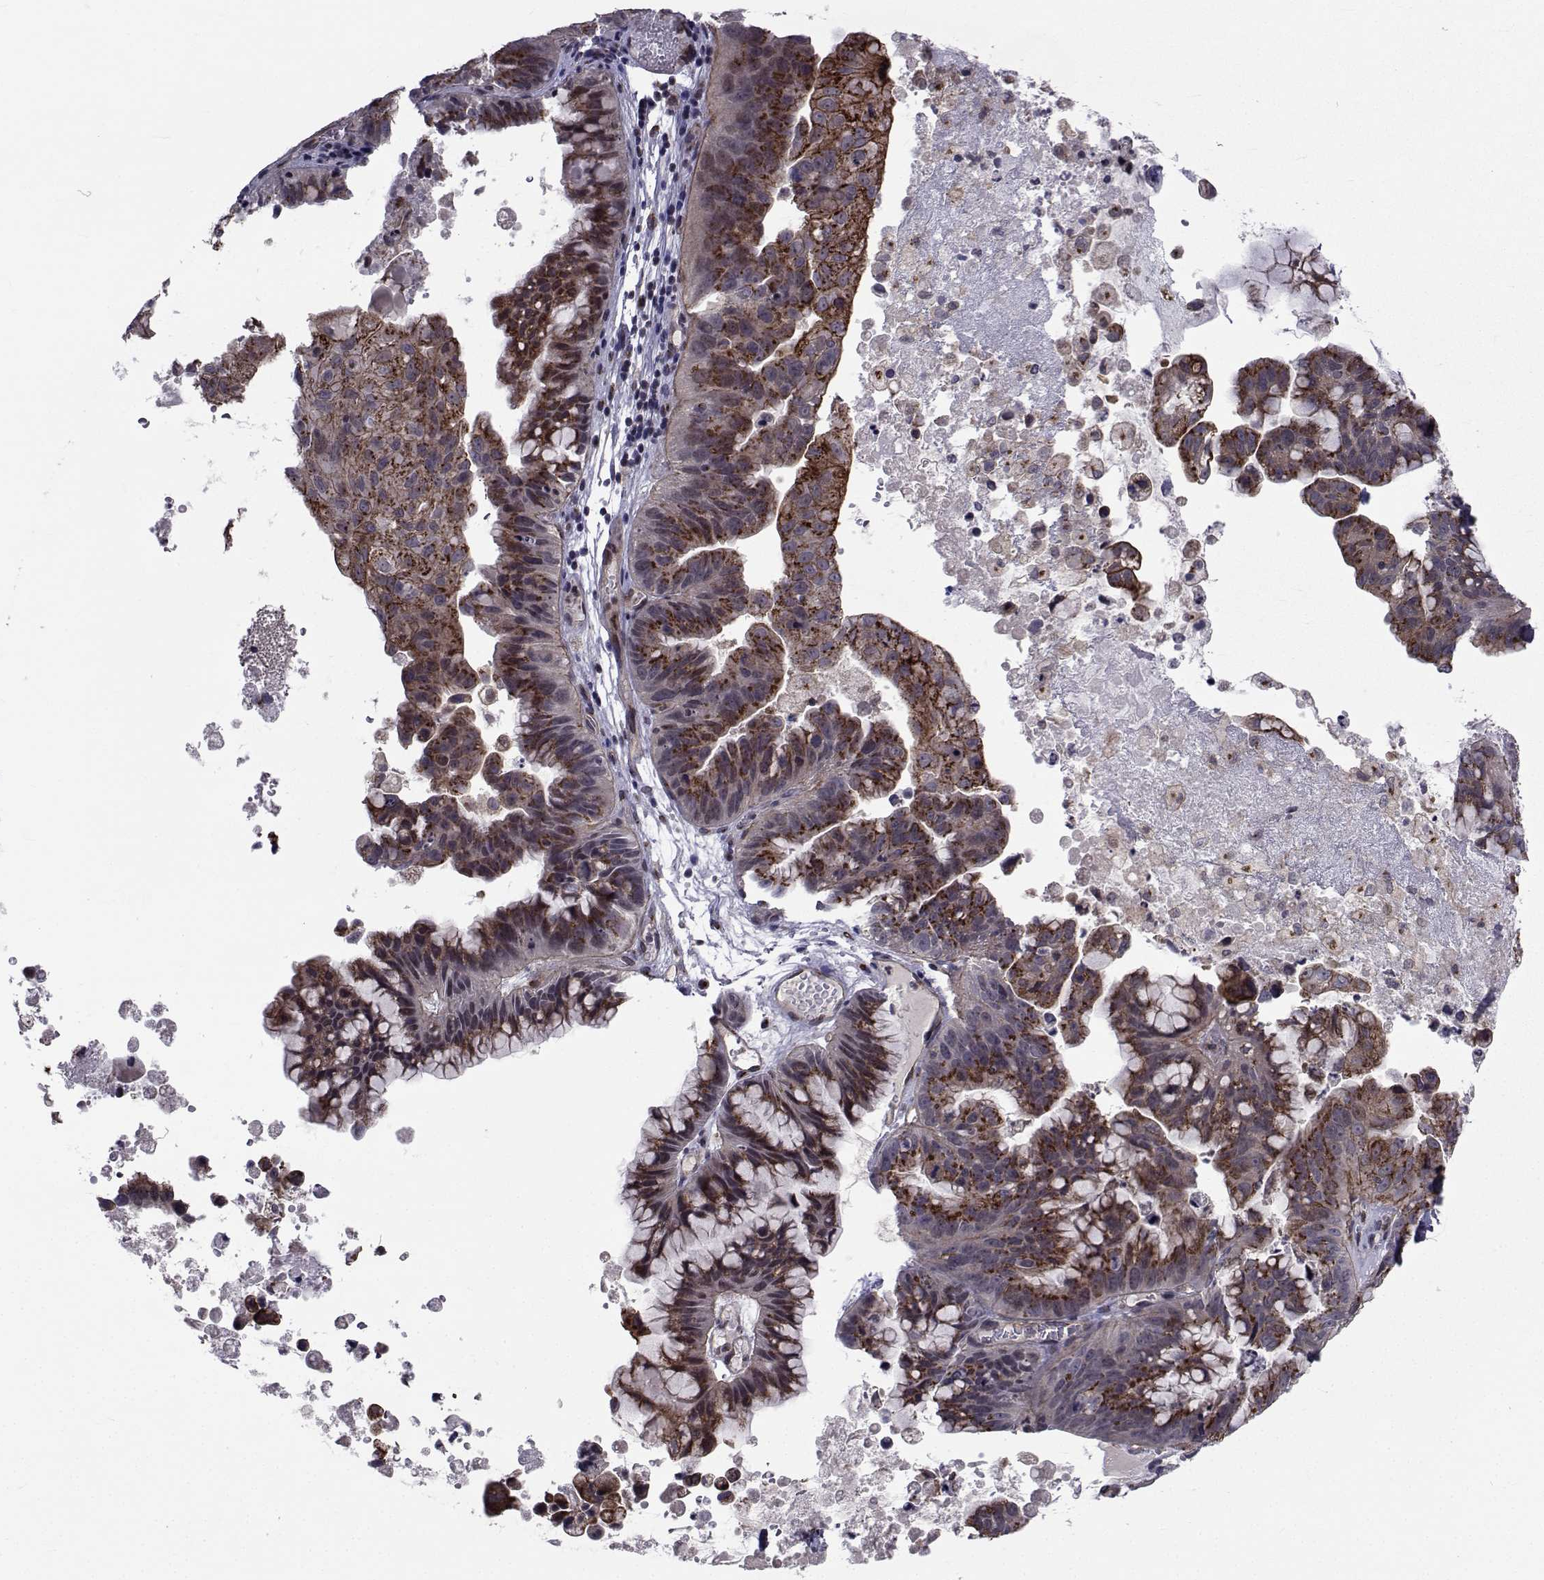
{"staining": {"intensity": "strong", "quantity": "25%-75%", "location": "cytoplasmic/membranous"}, "tissue": "ovarian cancer", "cell_type": "Tumor cells", "image_type": "cancer", "snomed": [{"axis": "morphology", "description": "Cystadenocarcinoma, mucinous, NOS"}, {"axis": "topography", "description": "Ovary"}], "caption": "Protein expression analysis of human ovarian mucinous cystadenocarcinoma reveals strong cytoplasmic/membranous staining in approximately 25%-75% of tumor cells. Nuclei are stained in blue.", "gene": "ATP6V1C2", "patient": {"sex": "female", "age": 76}}